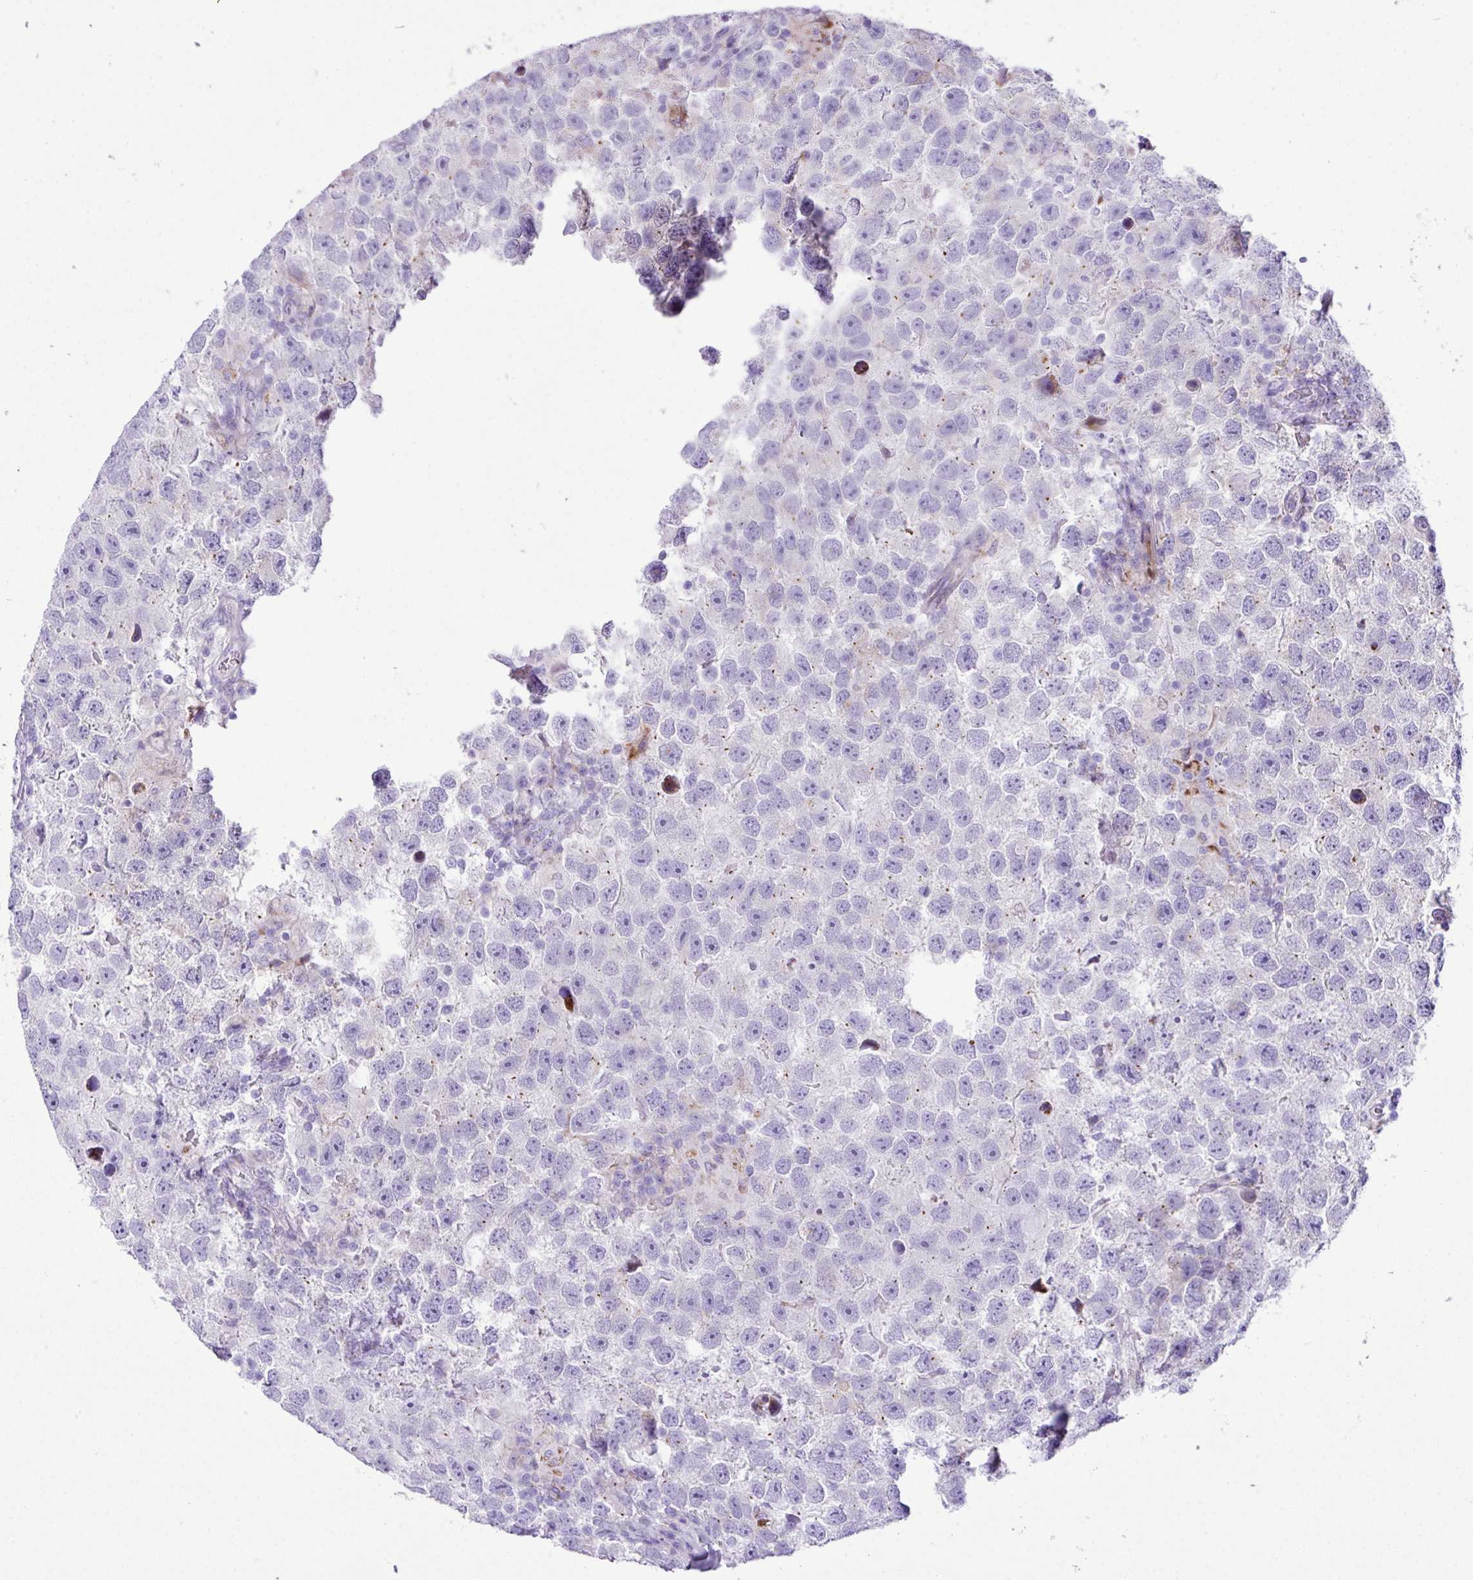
{"staining": {"intensity": "negative", "quantity": "none", "location": "none"}, "tissue": "testis cancer", "cell_type": "Tumor cells", "image_type": "cancer", "snomed": [{"axis": "morphology", "description": "Seminoma, NOS"}, {"axis": "topography", "description": "Testis"}], "caption": "Testis seminoma was stained to show a protein in brown. There is no significant positivity in tumor cells.", "gene": "RCAN2", "patient": {"sex": "male", "age": 26}}